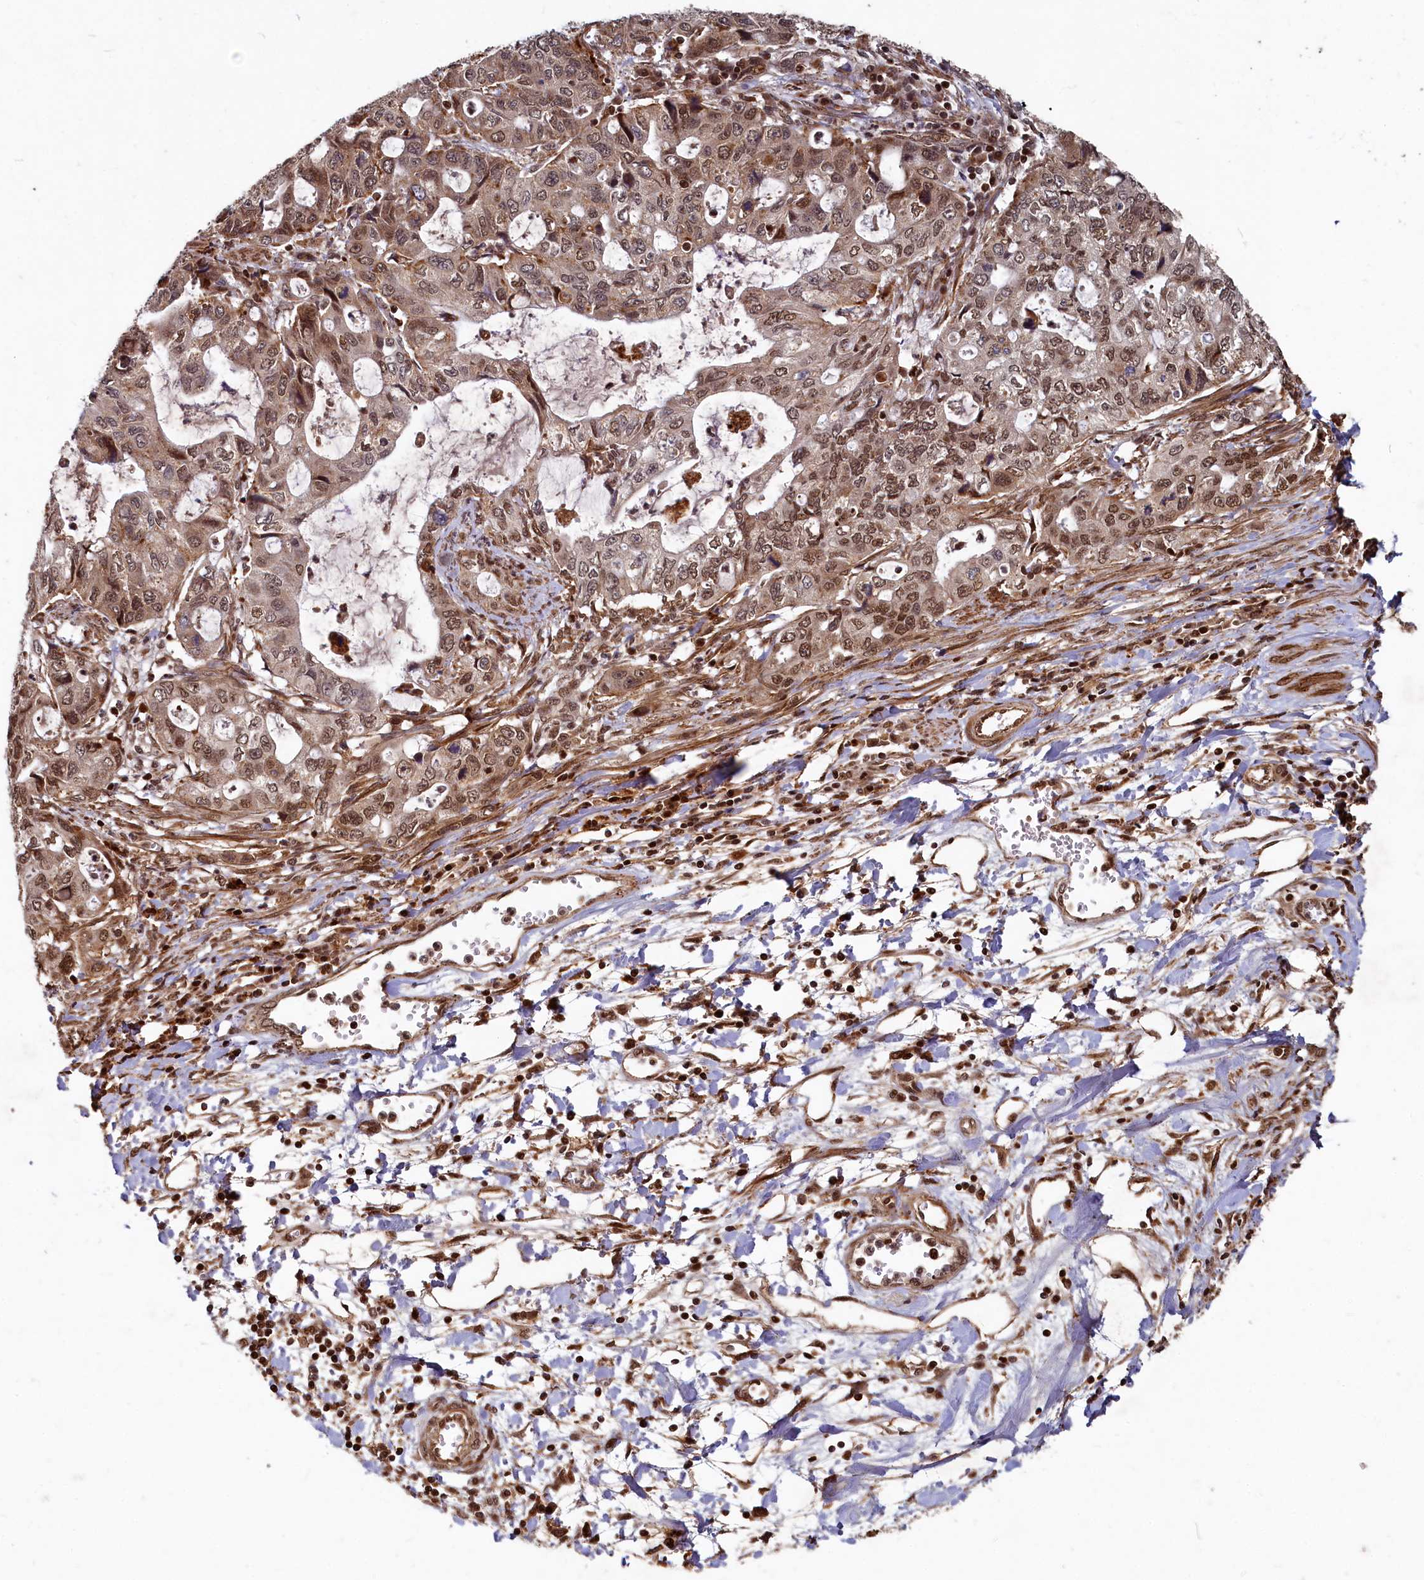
{"staining": {"intensity": "moderate", "quantity": ">75%", "location": "cytoplasmic/membranous,nuclear"}, "tissue": "stomach cancer", "cell_type": "Tumor cells", "image_type": "cancer", "snomed": [{"axis": "morphology", "description": "Adenocarcinoma, NOS"}, {"axis": "topography", "description": "Stomach, upper"}], "caption": "Stomach adenocarcinoma stained for a protein exhibits moderate cytoplasmic/membranous and nuclear positivity in tumor cells.", "gene": "TRIM23", "patient": {"sex": "female", "age": 52}}